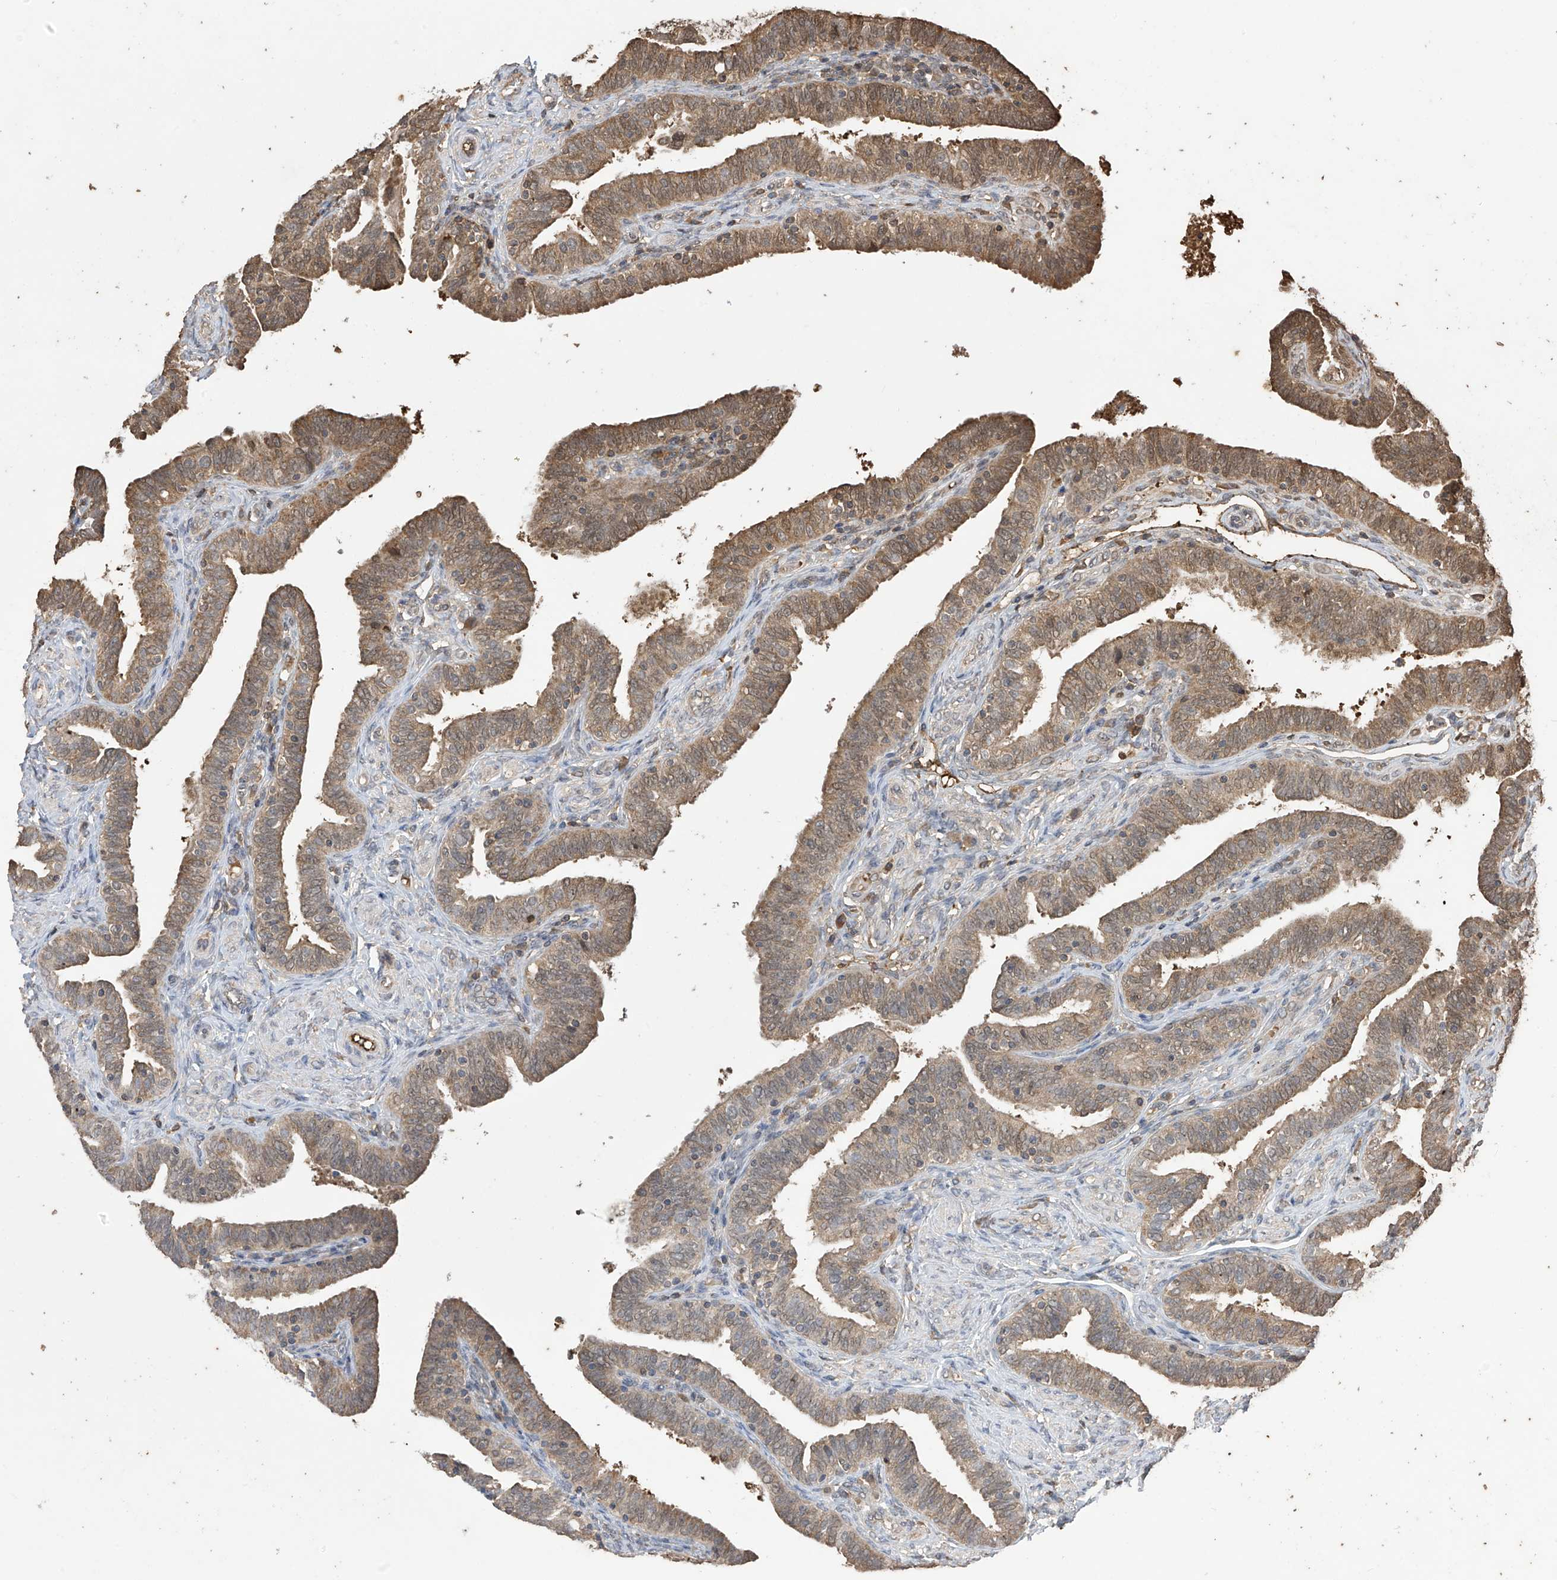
{"staining": {"intensity": "moderate", "quantity": ">75%", "location": "cytoplasmic/membranous"}, "tissue": "fallopian tube", "cell_type": "Glandular cells", "image_type": "normal", "snomed": [{"axis": "morphology", "description": "Normal tissue, NOS"}, {"axis": "topography", "description": "Fallopian tube"}], "caption": "DAB (3,3'-diaminobenzidine) immunohistochemical staining of benign human fallopian tube exhibits moderate cytoplasmic/membranous protein staining in about >75% of glandular cells. The staining is performed using DAB brown chromogen to label protein expression. The nuclei are counter-stained blue using hematoxylin.", "gene": "PNPT1", "patient": {"sex": "female", "age": 39}}